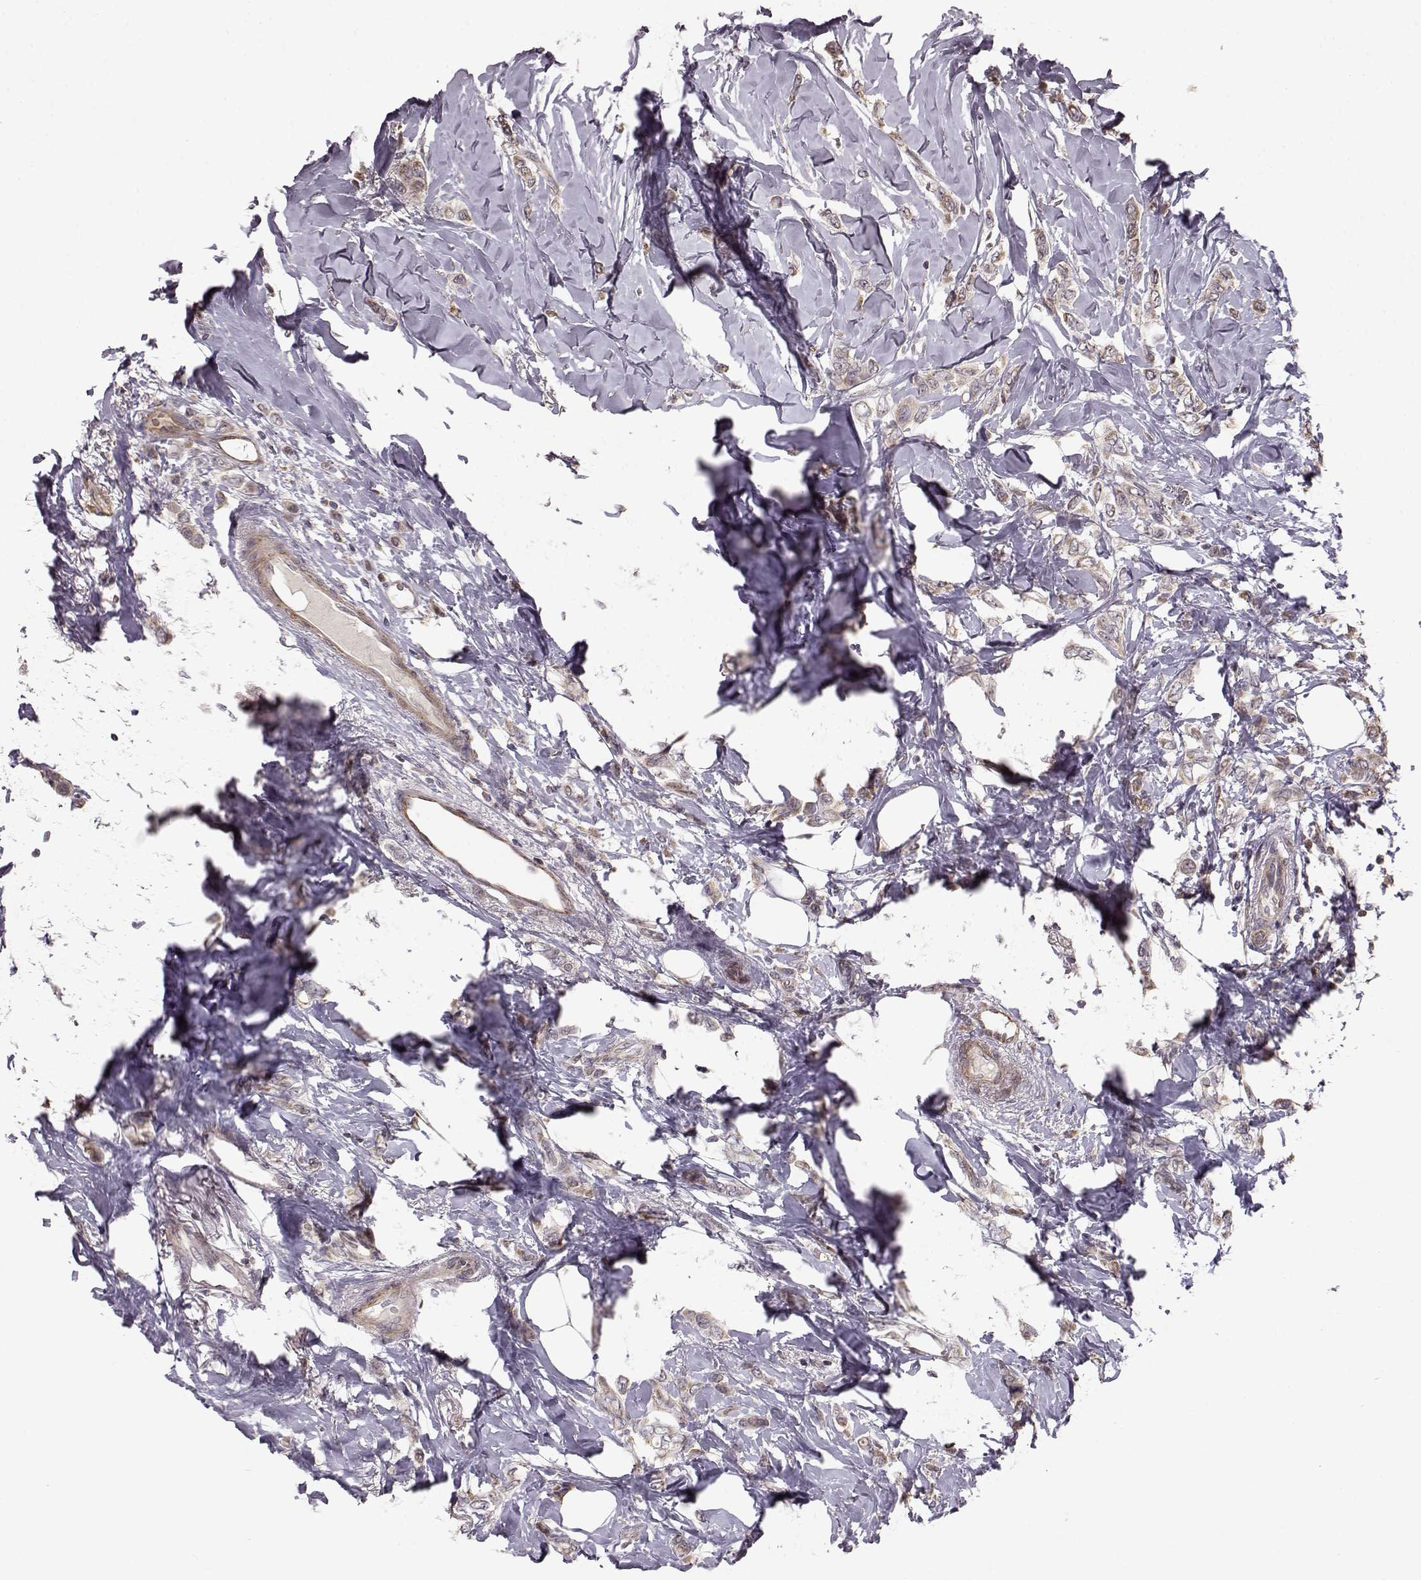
{"staining": {"intensity": "weak", "quantity": "<25%", "location": "cytoplasmic/membranous"}, "tissue": "breast cancer", "cell_type": "Tumor cells", "image_type": "cancer", "snomed": [{"axis": "morphology", "description": "Lobular carcinoma"}, {"axis": "topography", "description": "Breast"}], "caption": "Image shows no protein expression in tumor cells of lobular carcinoma (breast) tissue.", "gene": "BACH2", "patient": {"sex": "female", "age": 66}}